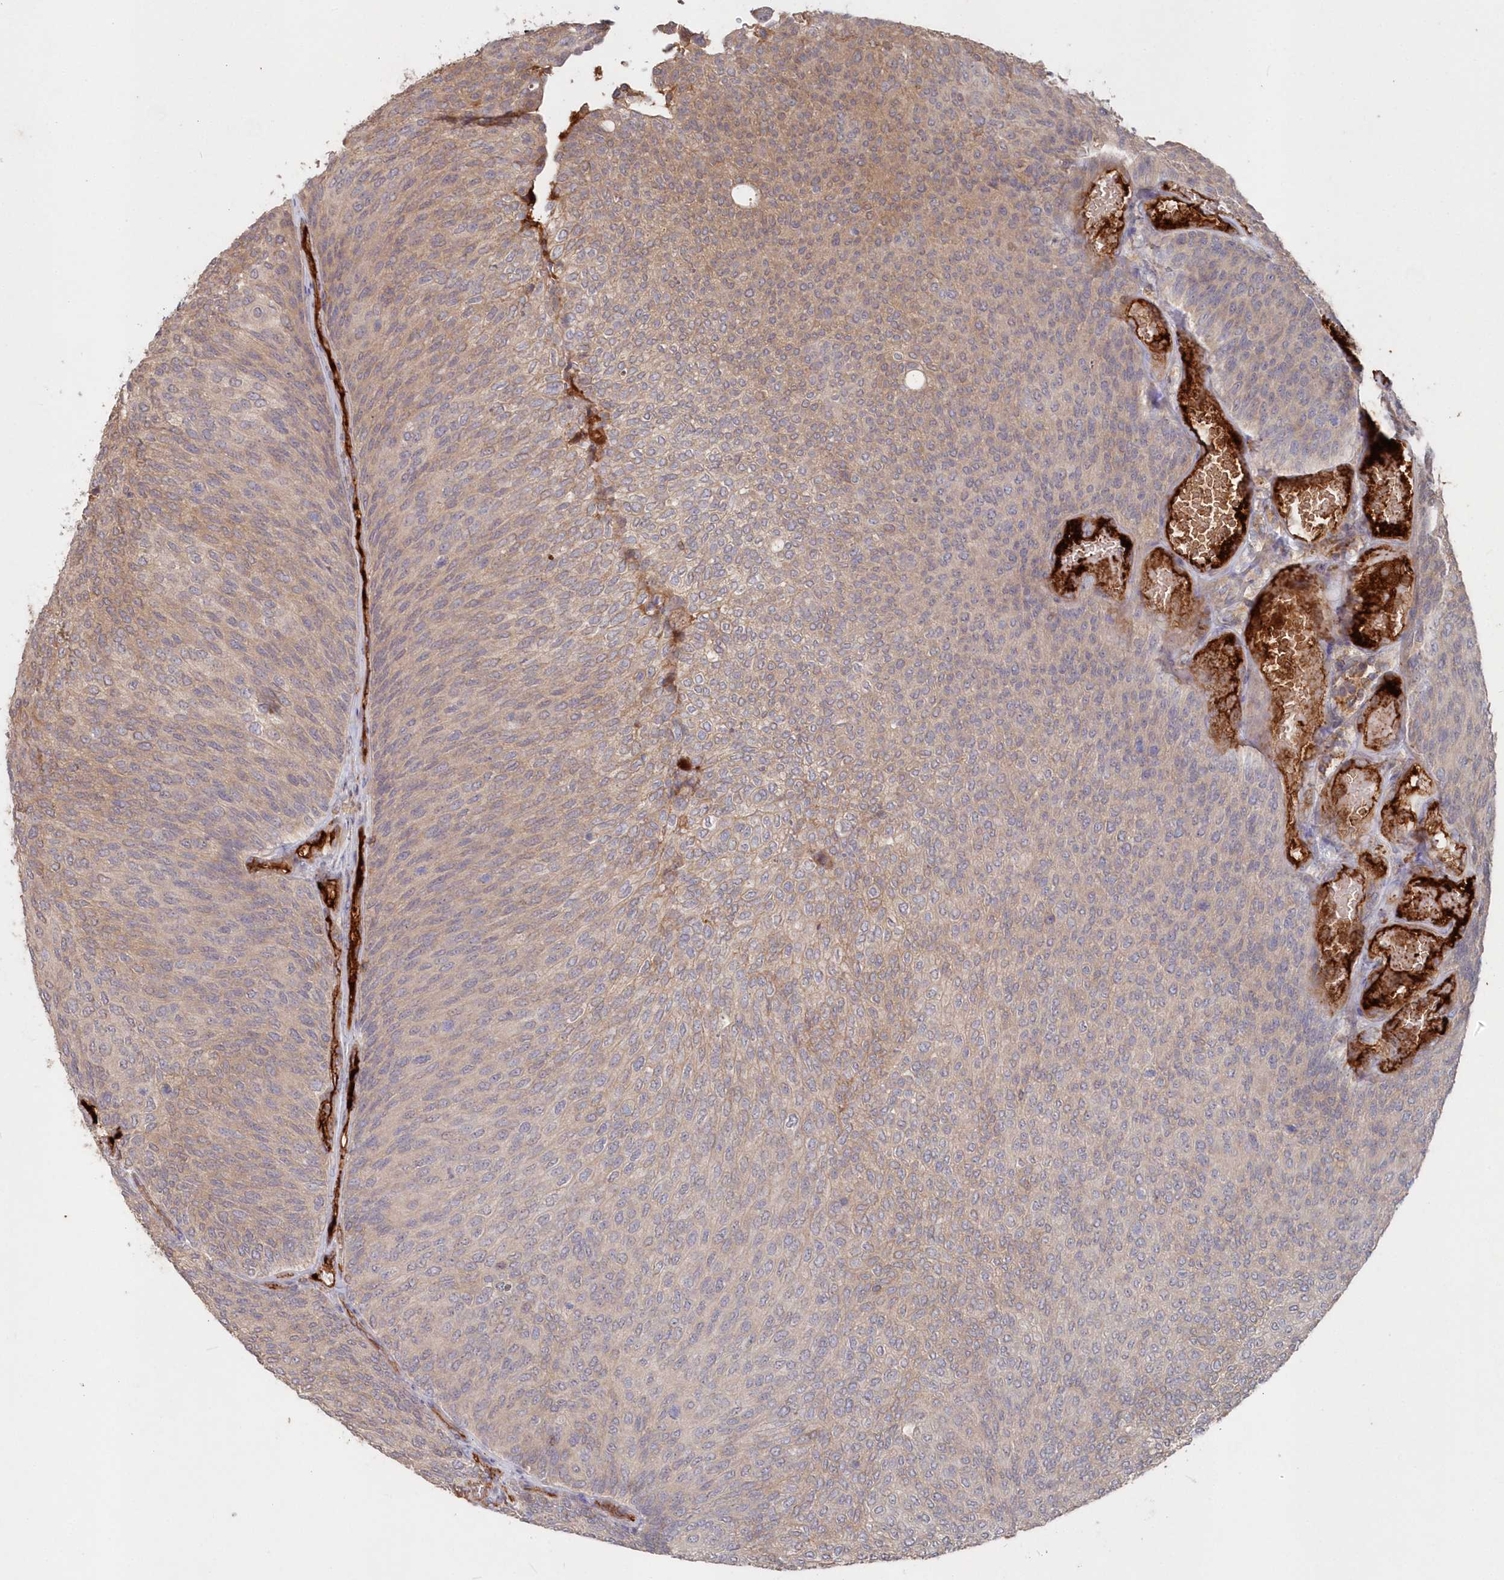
{"staining": {"intensity": "moderate", "quantity": "25%-75%", "location": "cytoplasmic/membranous"}, "tissue": "urothelial cancer", "cell_type": "Tumor cells", "image_type": "cancer", "snomed": [{"axis": "morphology", "description": "Urothelial carcinoma, Low grade"}, {"axis": "topography", "description": "Urinary bladder"}], "caption": "IHC photomicrograph of human low-grade urothelial carcinoma stained for a protein (brown), which exhibits medium levels of moderate cytoplasmic/membranous expression in approximately 25%-75% of tumor cells.", "gene": "ABHD14B", "patient": {"sex": "female", "age": 79}}